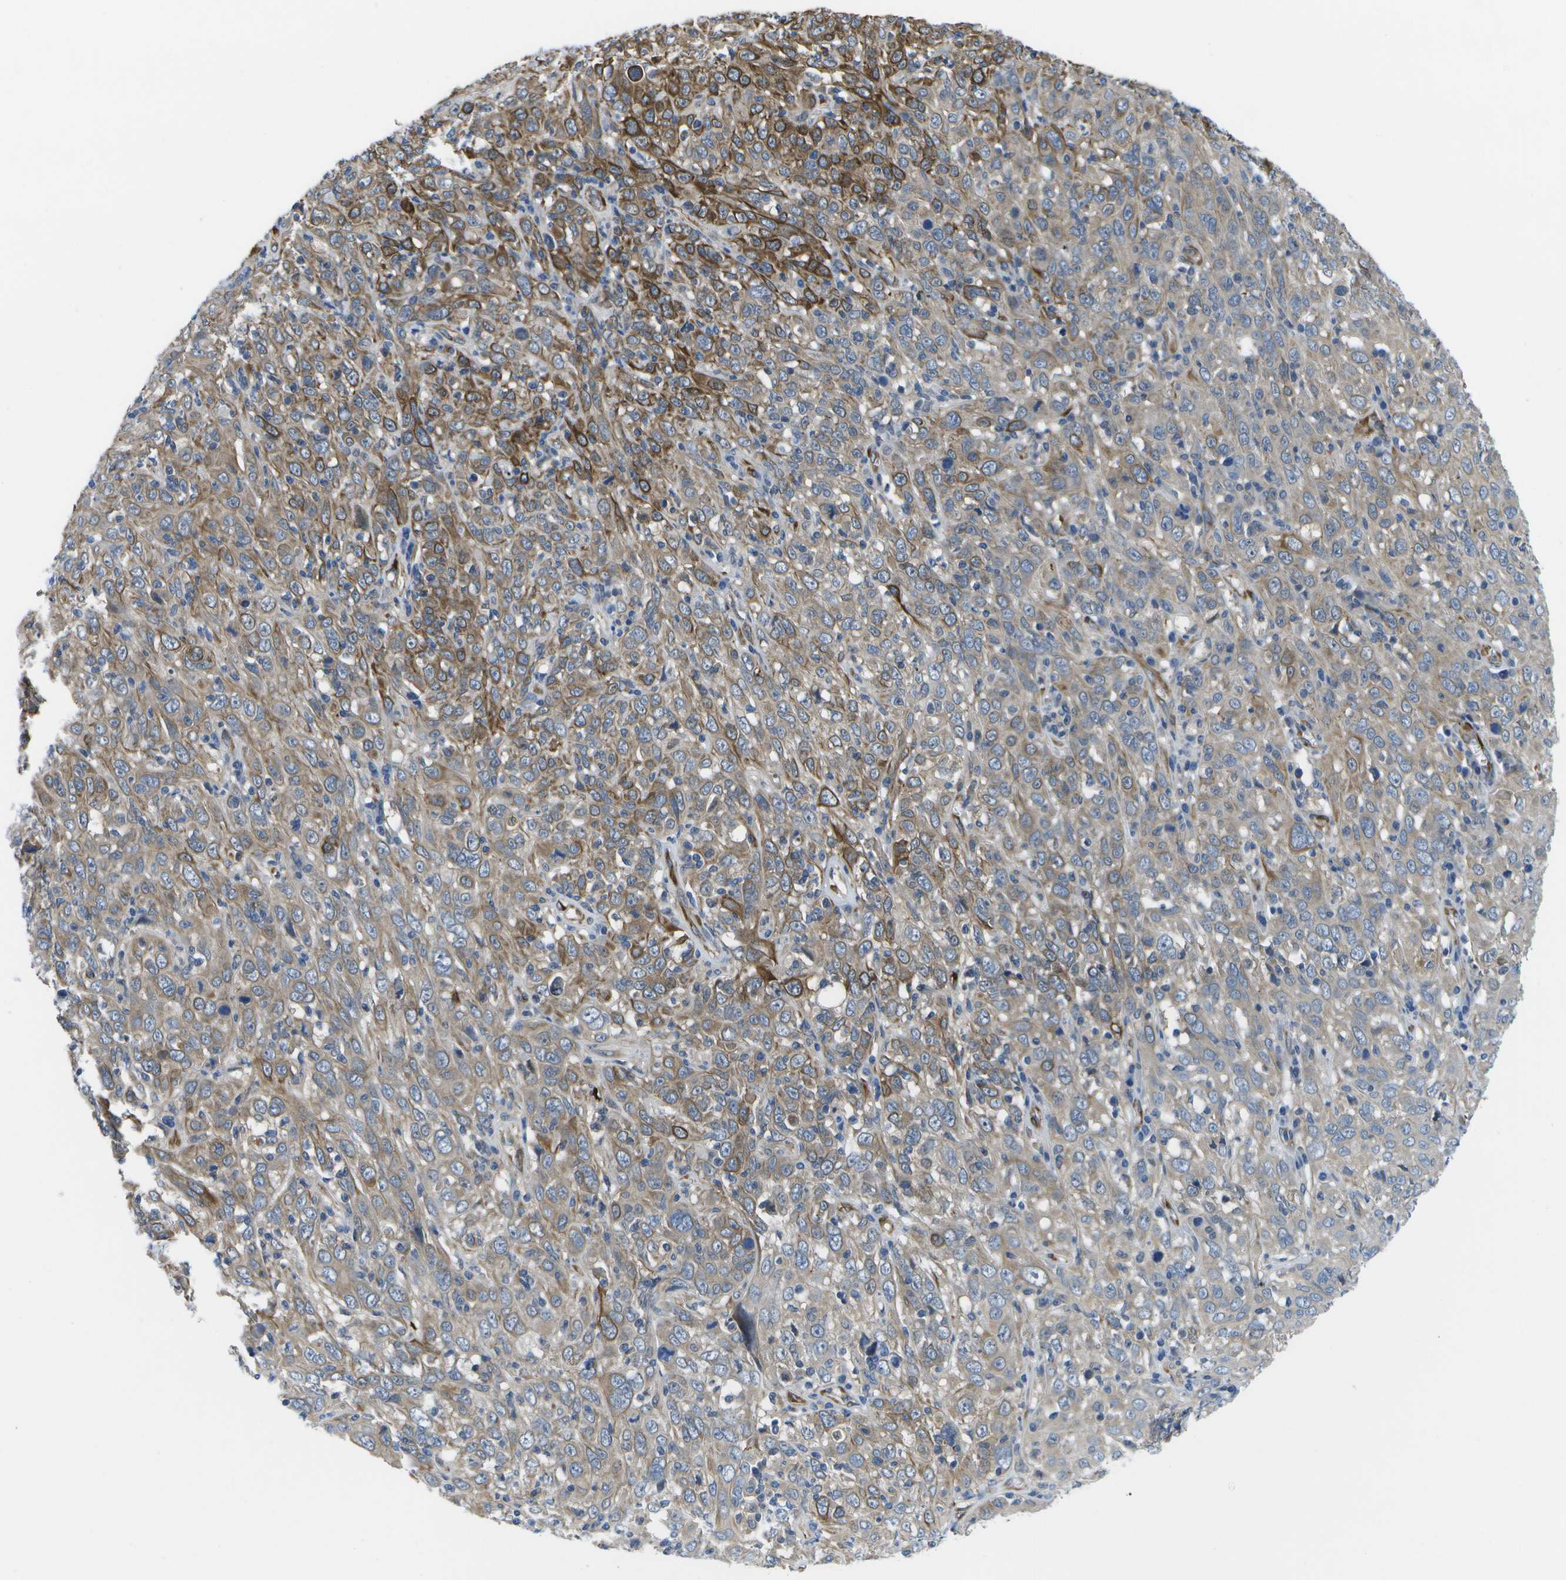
{"staining": {"intensity": "strong", "quantity": "25%-75%", "location": "cytoplasmic/membranous"}, "tissue": "cervical cancer", "cell_type": "Tumor cells", "image_type": "cancer", "snomed": [{"axis": "morphology", "description": "Squamous cell carcinoma, NOS"}, {"axis": "topography", "description": "Cervix"}], "caption": "Immunohistochemical staining of squamous cell carcinoma (cervical) demonstrates high levels of strong cytoplasmic/membranous protein staining in approximately 25%-75% of tumor cells. (DAB (3,3'-diaminobenzidine) IHC with brightfield microscopy, high magnification).", "gene": "P3H1", "patient": {"sex": "female", "age": 46}}